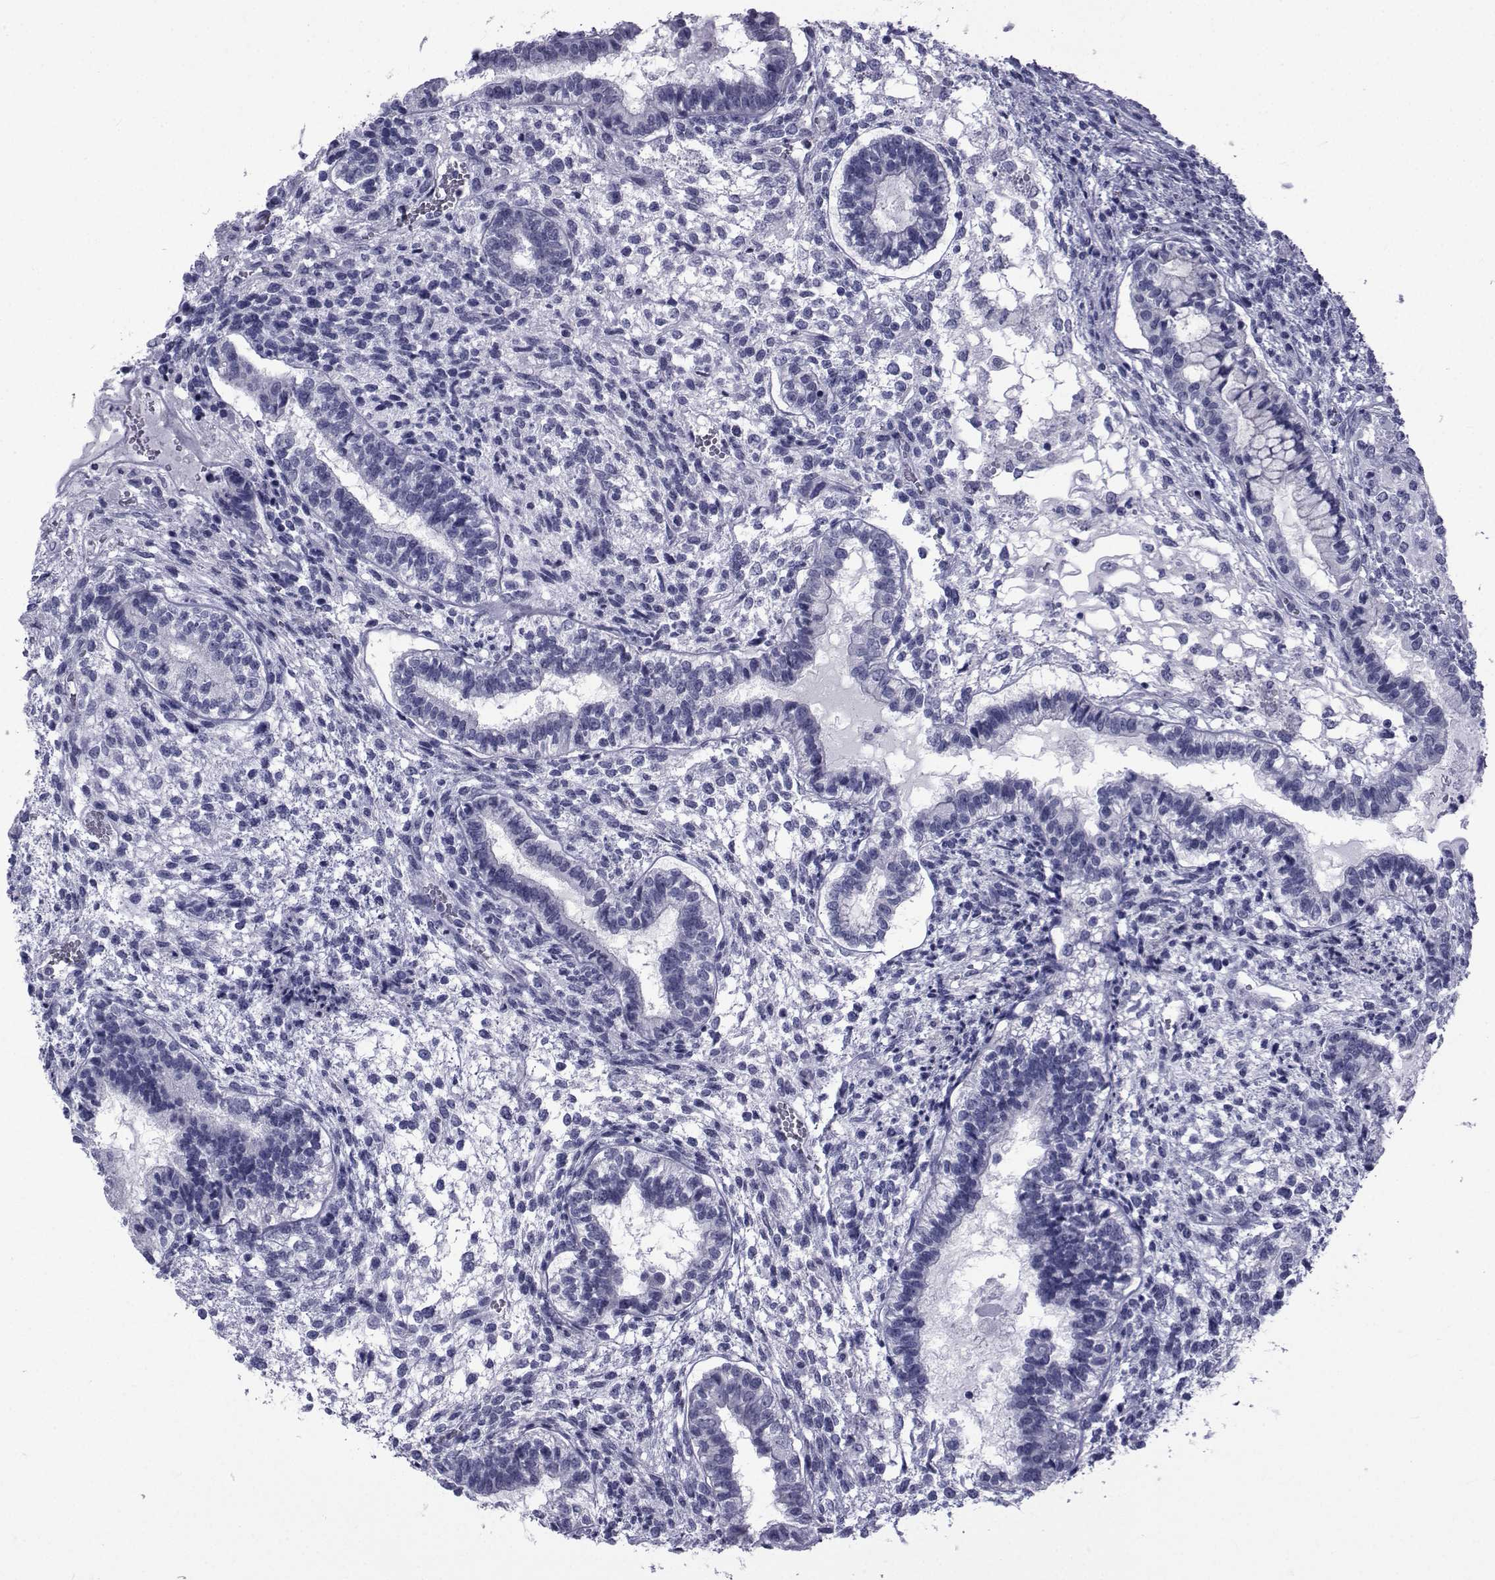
{"staining": {"intensity": "negative", "quantity": "none", "location": "none"}, "tissue": "testis cancer", "cell_type": "Tumor cells", "image_type": "cancer", "snomed": [{"axis": "morphology", "description": "Carcinoma, Embryonal, NOS"}, {"axis": "topography", "description": "Testis"}], "caption": "Immunohistochemical staining of testis cancer demonstrates no significant staining in tumor cells.", "gene": "PDE6H", "patient": {"sex": "male", "age": 37}}